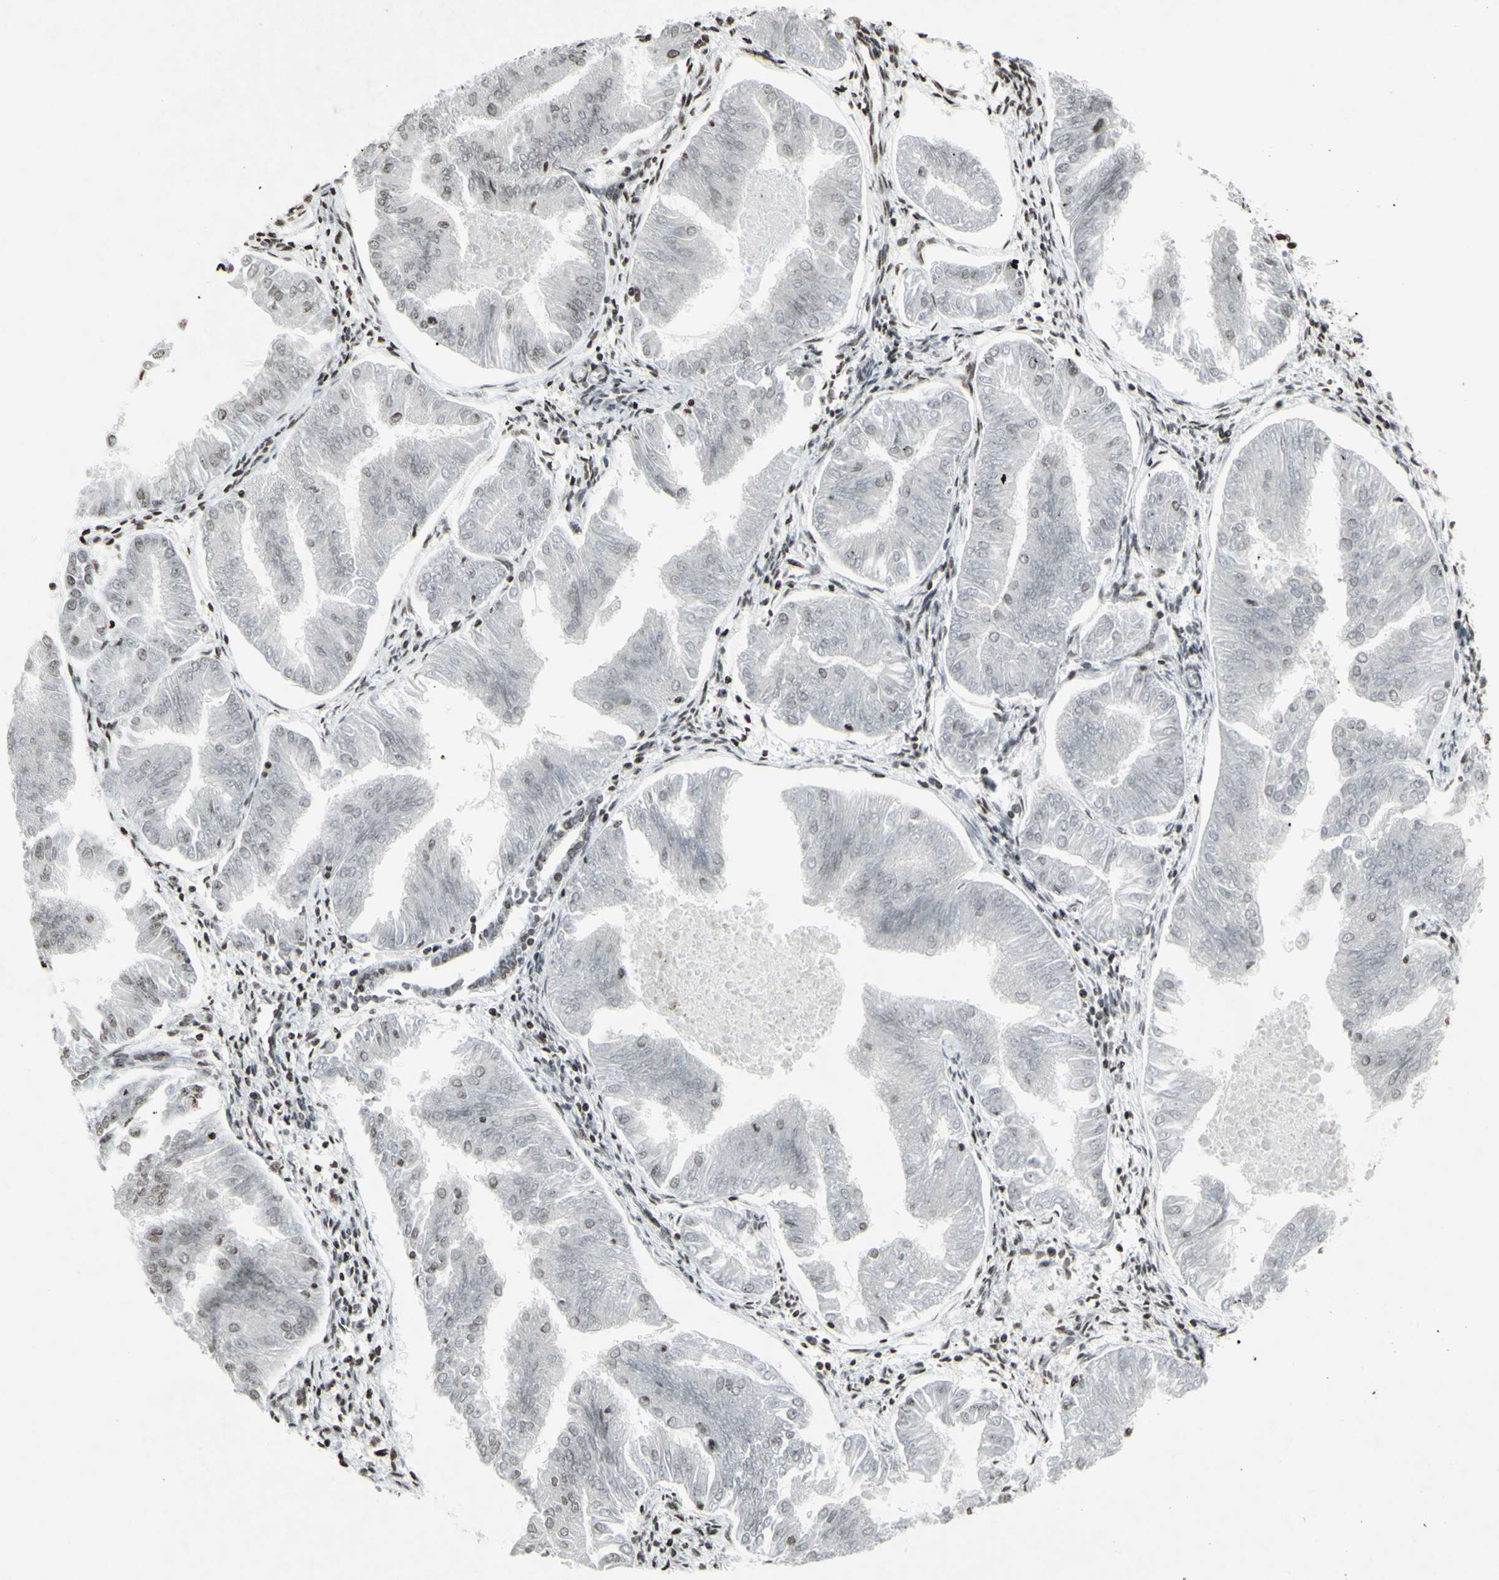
{"staining": {"intensity": "negative", "quantity": "none", "location": "none"}, "tissue": "endometrial cancer", "cell_type": "Tumor cells", "image_type": "cancer", "snomed": [{"axis": "morphology", "description": "Adenocarcinoma, NOS"}, {"axis": "topography", "description": "Endometrium"}], "caption": "This is a micrograph of immunohistochemistry (IHC) staining of endometrial cancer, which shows no positivity in tumor cells.", "gene": "CD79B", "patient": {"sex": "female", "age": 53}}